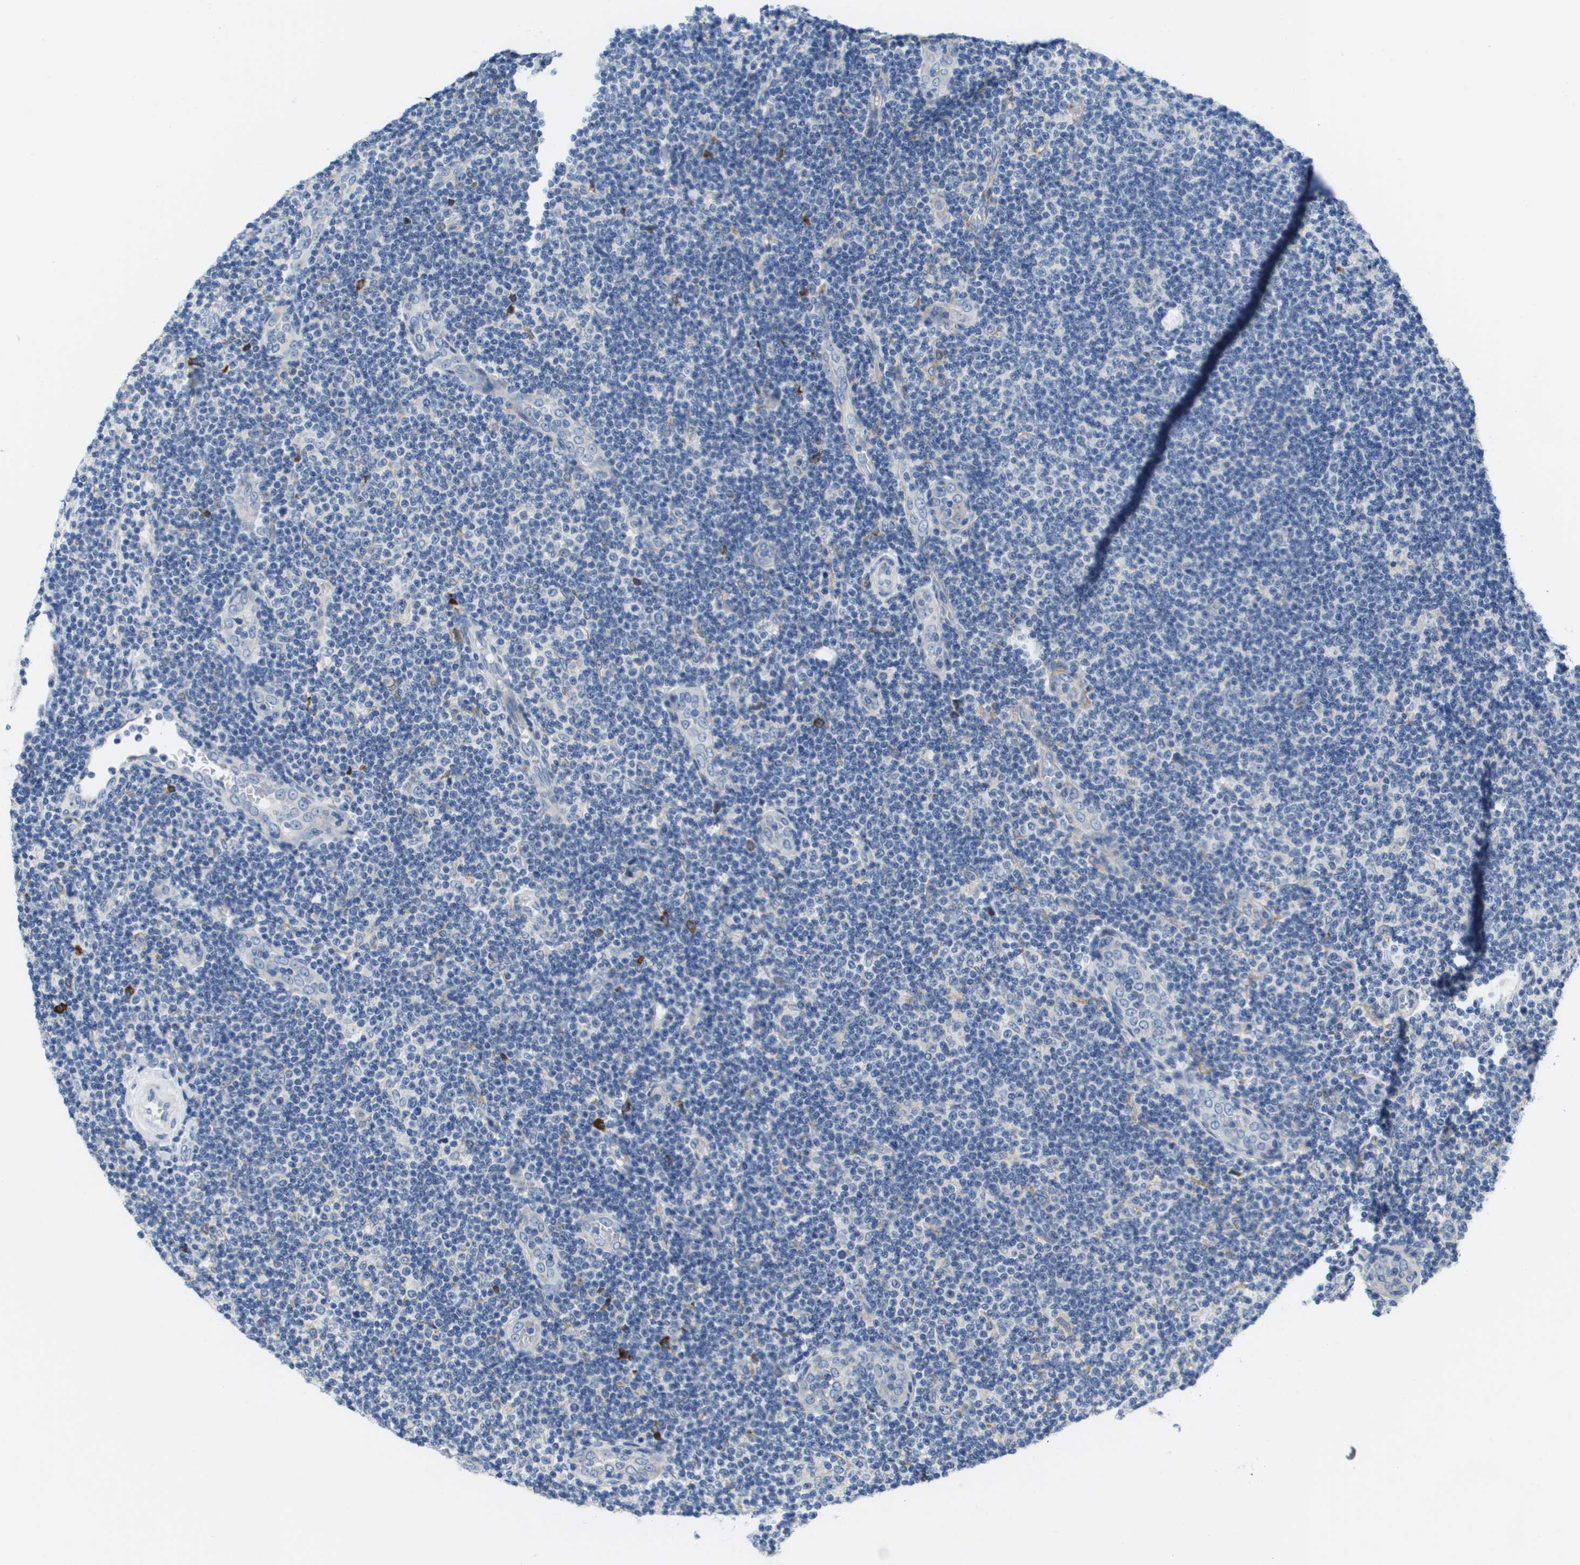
{"staining": {"intensity": "negative", "quantity": "none", "location": "none"}, "tissue": "lymphoma", "cell_type": "Tumor cells", "image_type": "cancer", "snomed": [{"axis": "morphology", "description": "Malignant lymphoma, non-Hodgkin's type, Low grade"}, {"axis": "topography", "description": "Lymph node"}], "caption": "DAB (3,3'-diaminobenzidine) immunohistochemical staining of lymphoma reveals no significant expression in tumor cells.", "gene": "CD3G", "patient": {"sex": "male", "age": 83}}